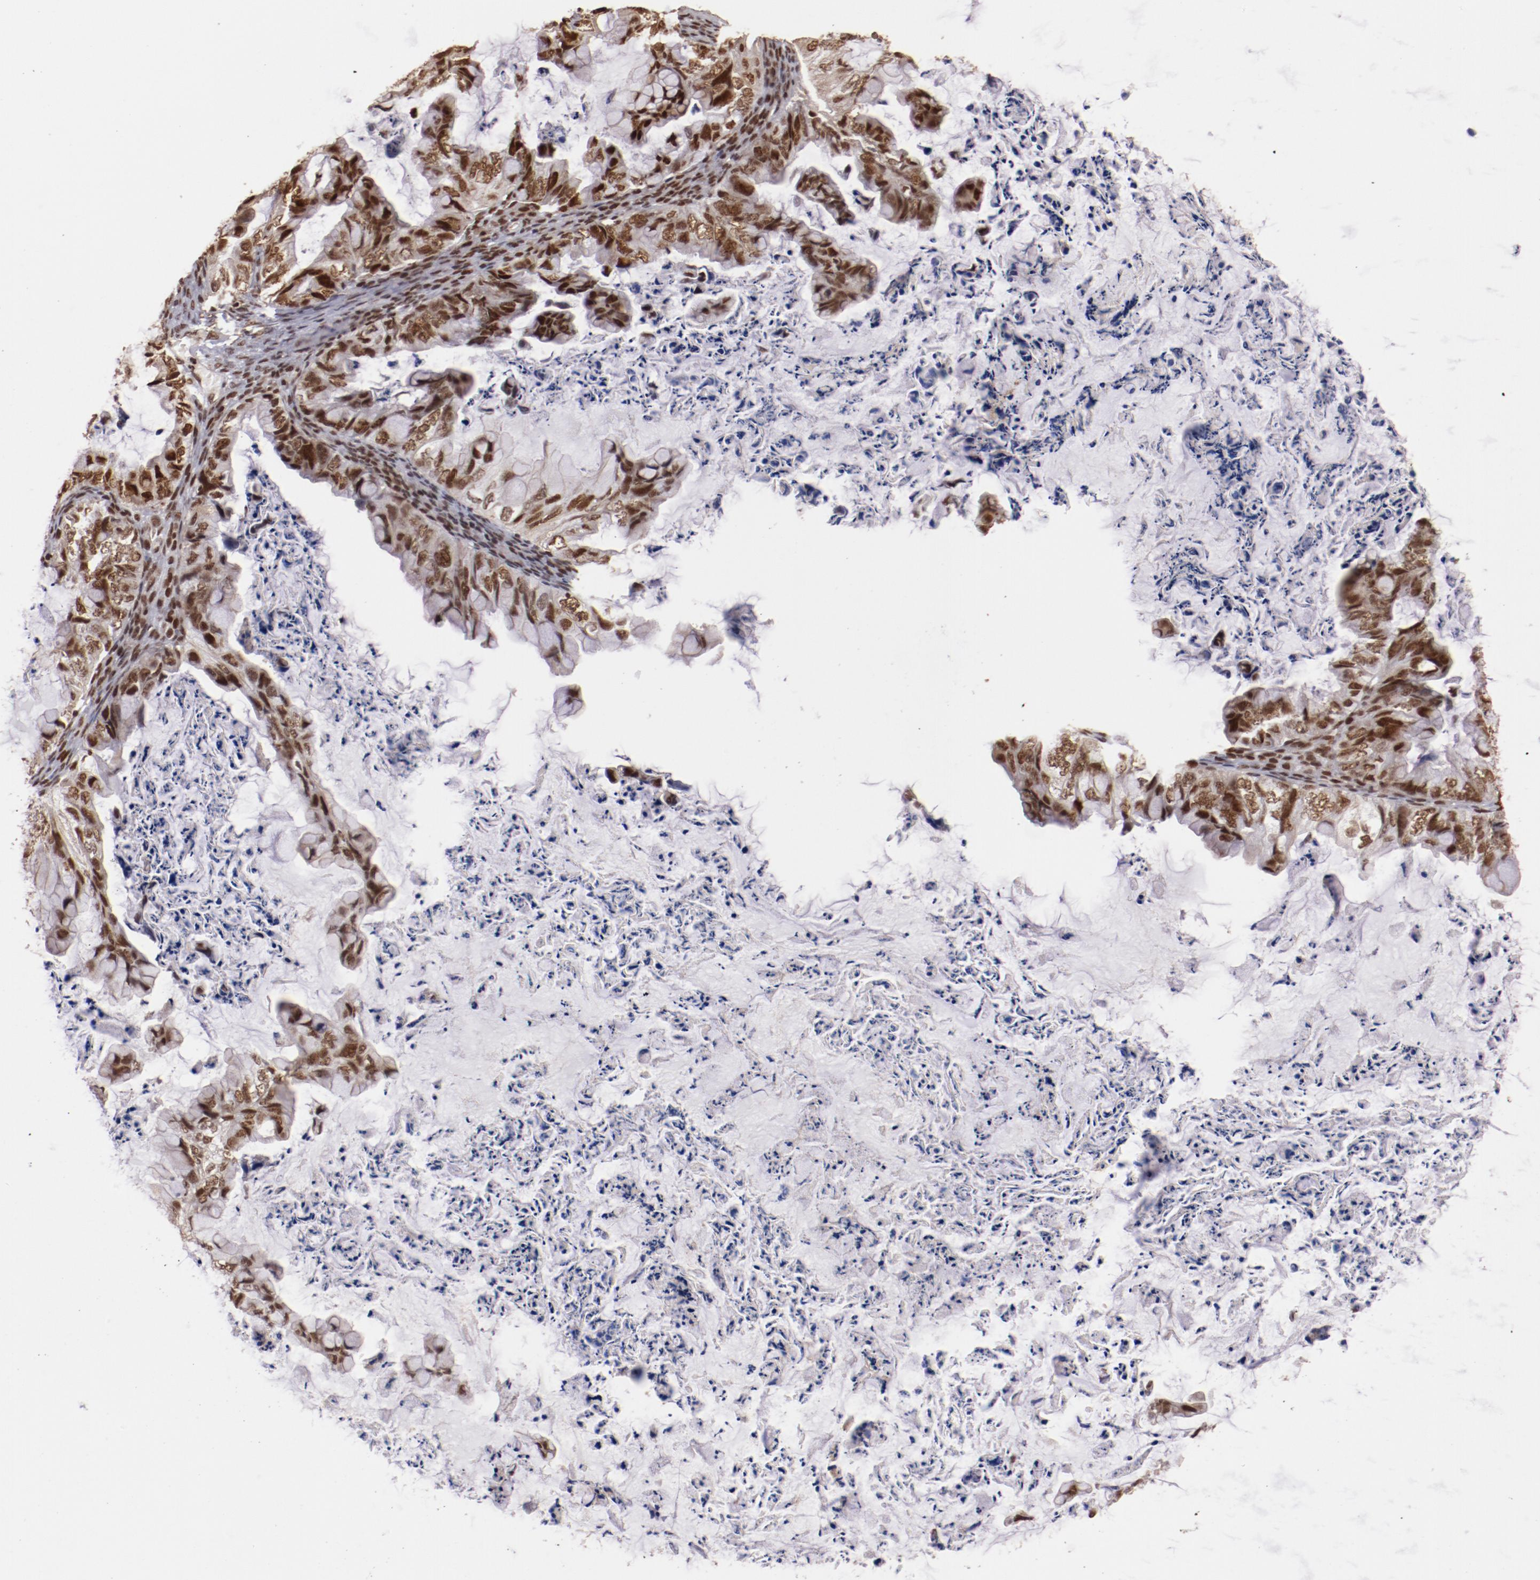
{"staining": {"intensity": "moderate", "quantity": ">75%", "location": "nuclear"}, "tissue": "ovarian cancer", "cell_type": "Tumor cells", "image_type": "cancer", "snomed": [{"axis": "morphology", "description": "Cystadenocarcinoma, mucinous, NOS"}, {"axis": "topography", "description": "Ovary"}], "caption": "Moderate nuclear positivity is seen in about >75% of tumor cells in ovarian cancer (mucinous cystadenocarcinoma).", "gene": "STAG2", "patient": {"sex": "female", "age": 36}}